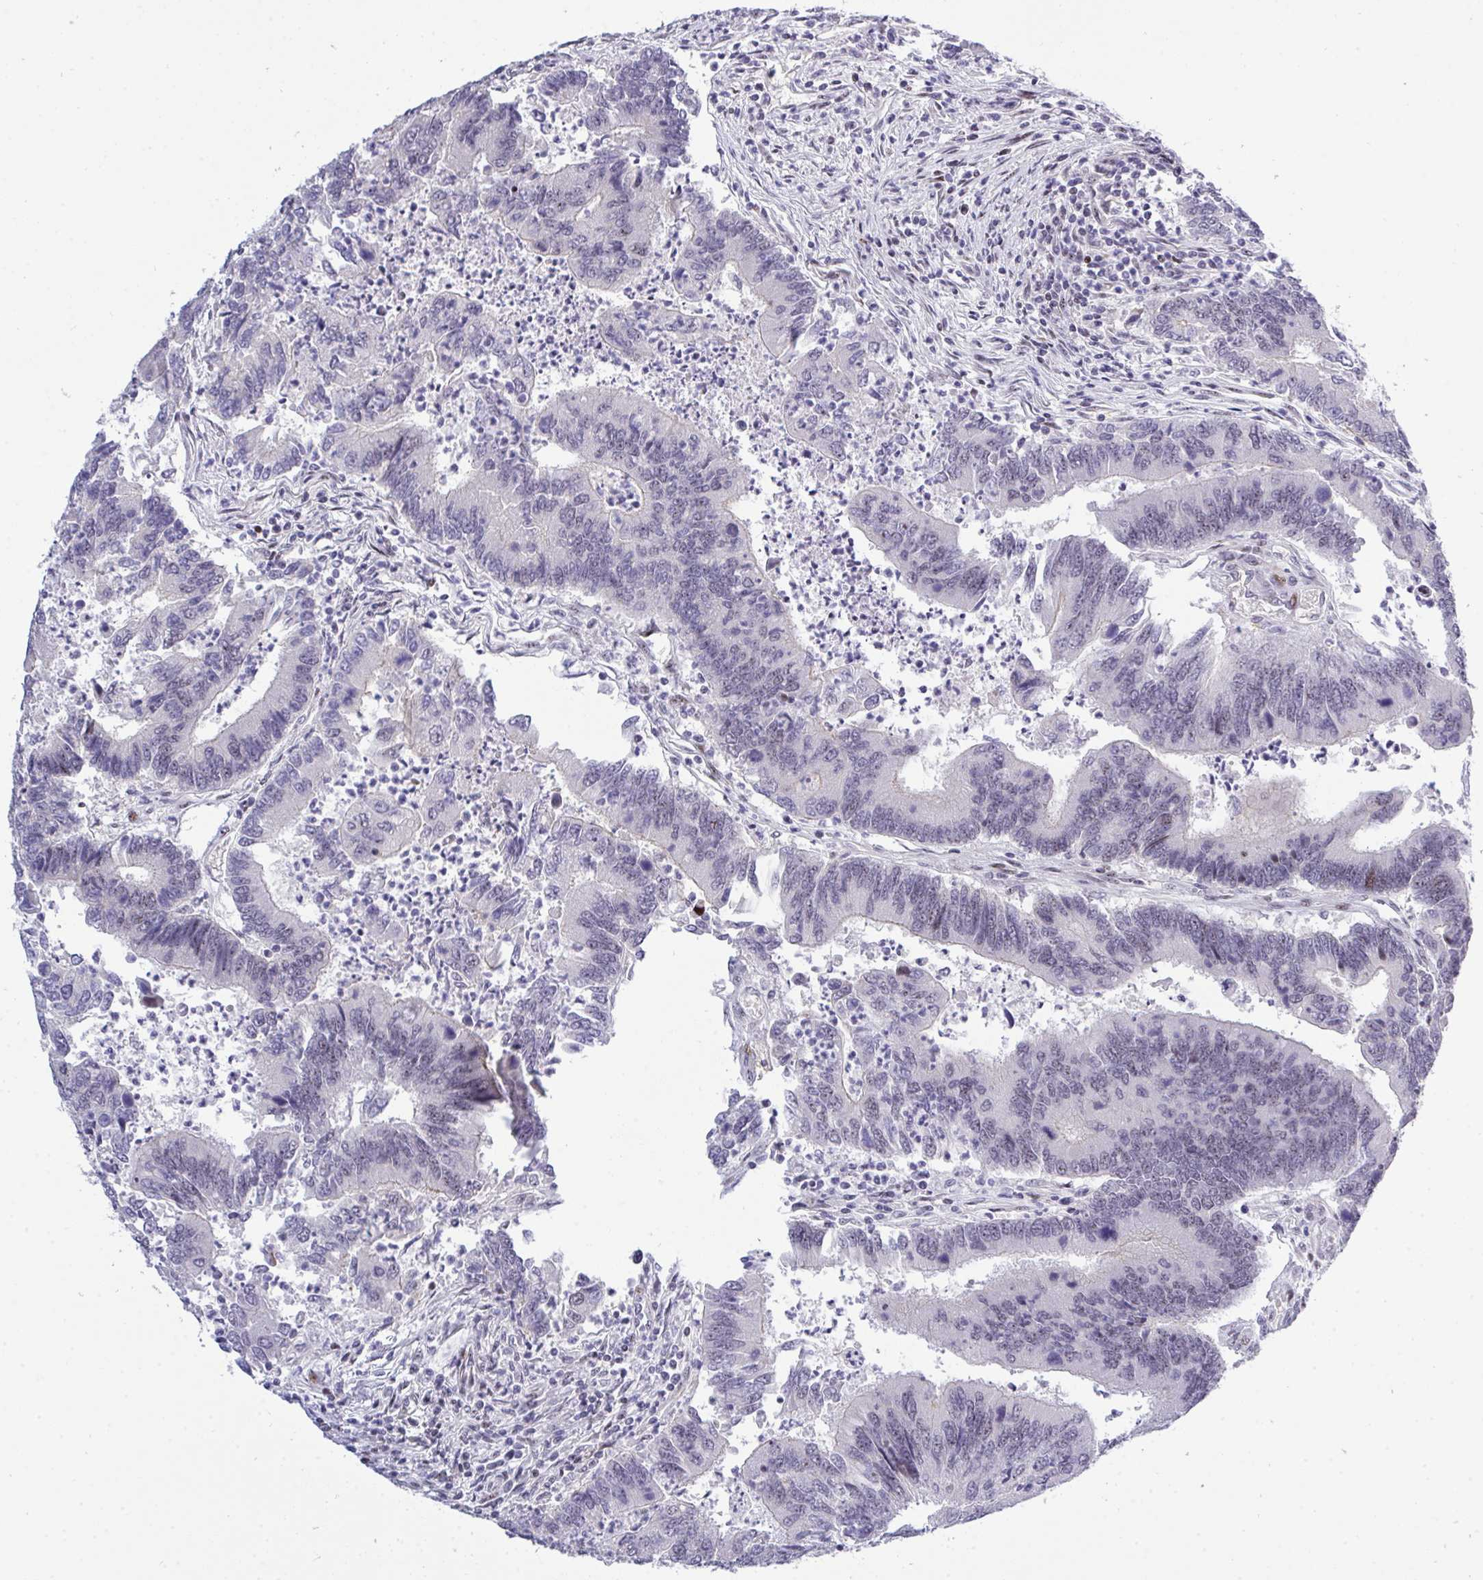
{"staining": {"intensity": "moderate", "quantity": "<25%", "location": "nuclear"}, "tissue": "colorectal cancer", "cell_type": "Tumor cells", "image_type": "cancer", "snomed": [{"axis": "morphology", "description": "Adenocarcinoma, NOS"}, {"axis": "topography", "description": "Colon"}], "caption": "Immunohistochemistry micrograph of human colorectal adenocarcinoma stained for a protein (brown), which demonstrates low levels of moderate nuclear staining in about <25% of tumor cells.", "gene": "PLPPR3", "patient": {"sex": "female", "age": 67}}